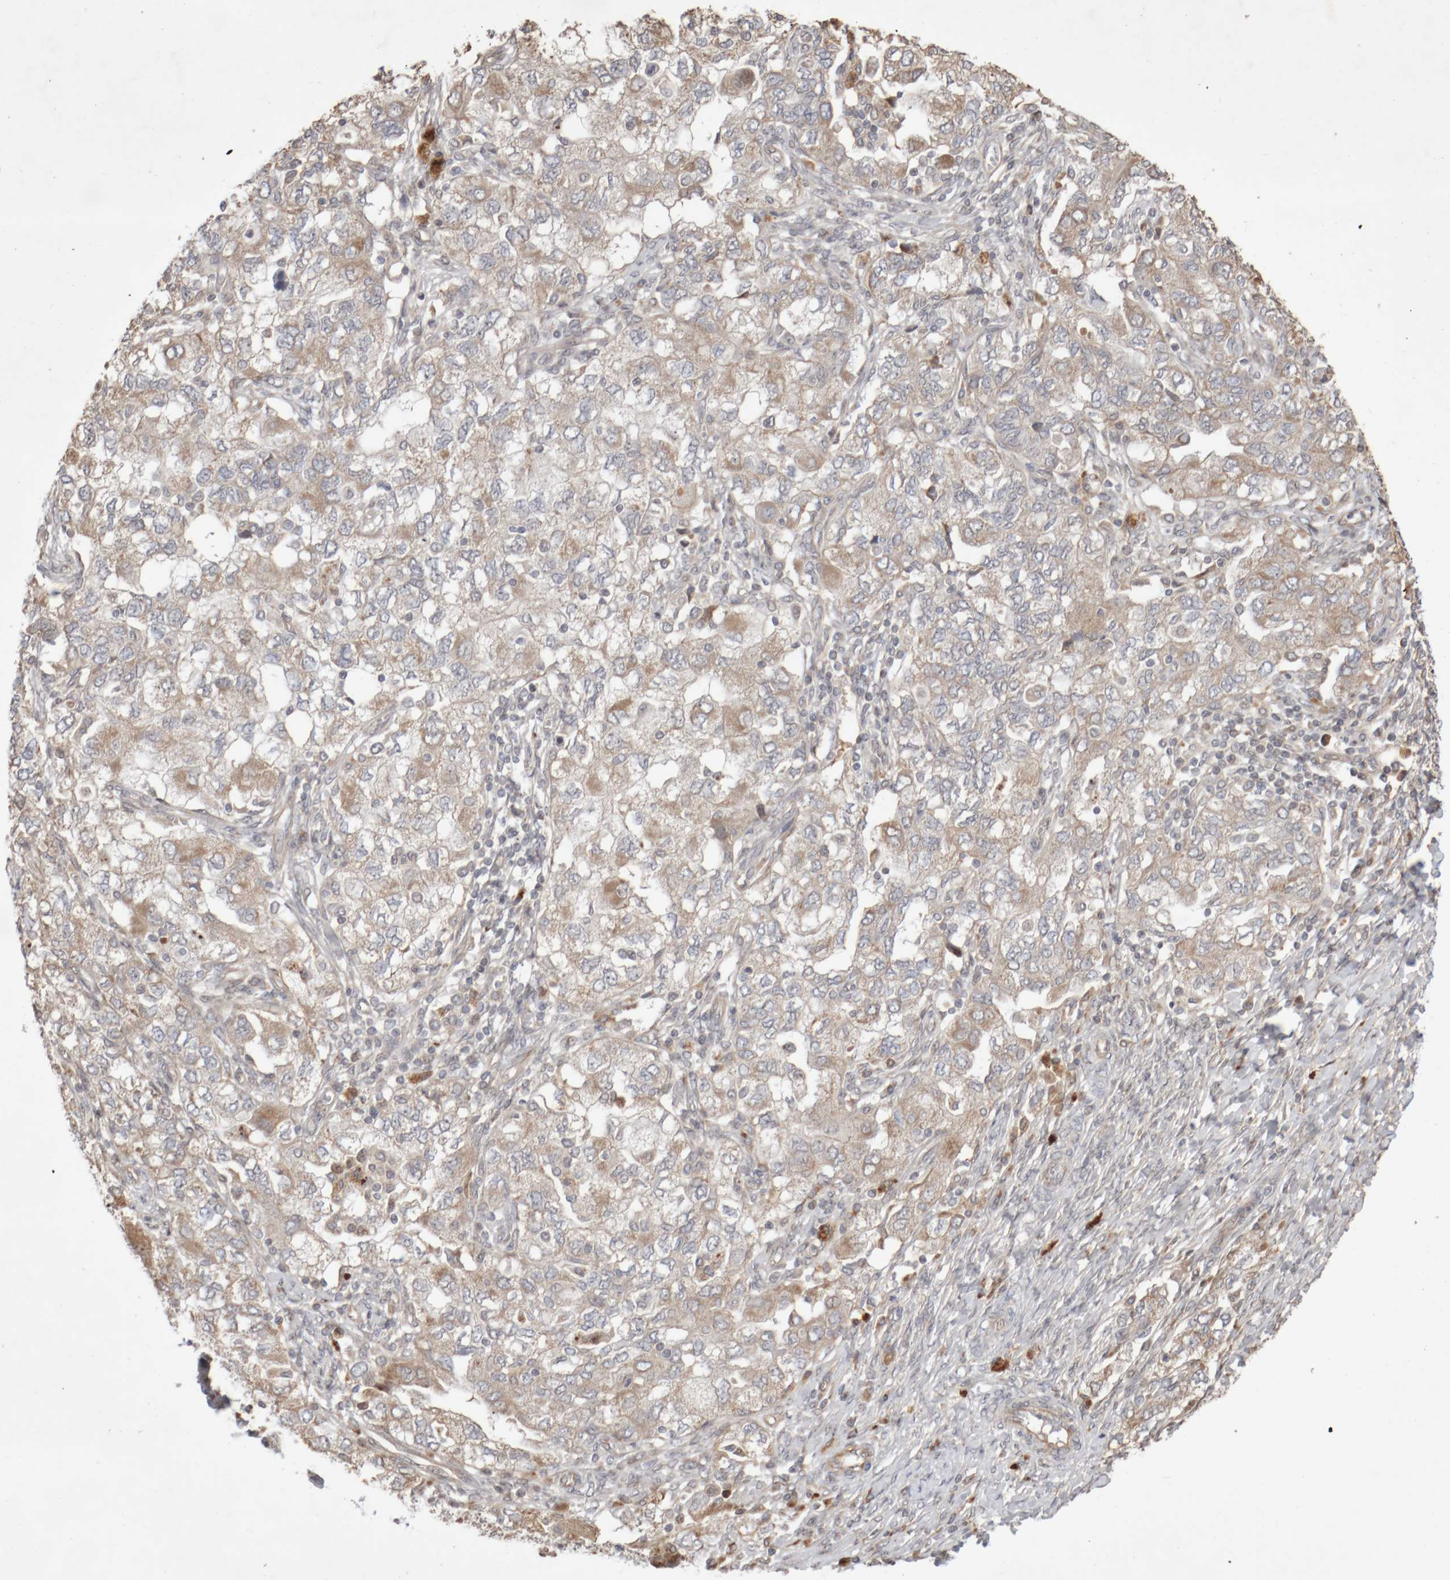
{"staining": {"intensity": "weak", "quantity": "25%-75%", "location": "cytoplasmic/membranous"}, "tissue": "ovarian cancer", "cell_type": "Tumor cells", "image_type": "cancer", "snomed": [{"axis": "morphology", "description": "Carcinoma, NOS"}, {"axis": "morphology", "description": "Cystadenocarcinoma, serous, NOS"}, {"axis": "topography", "description": "Ovary"}], "caption": "Human ovarian cancer stained for a protein (brown) reveals weak cytoplasmic/membranous positive staining in approximately 25%-75% of tumor cells.", "gene": "DPH7", "patient": {"sex": "female", "age": 69}}